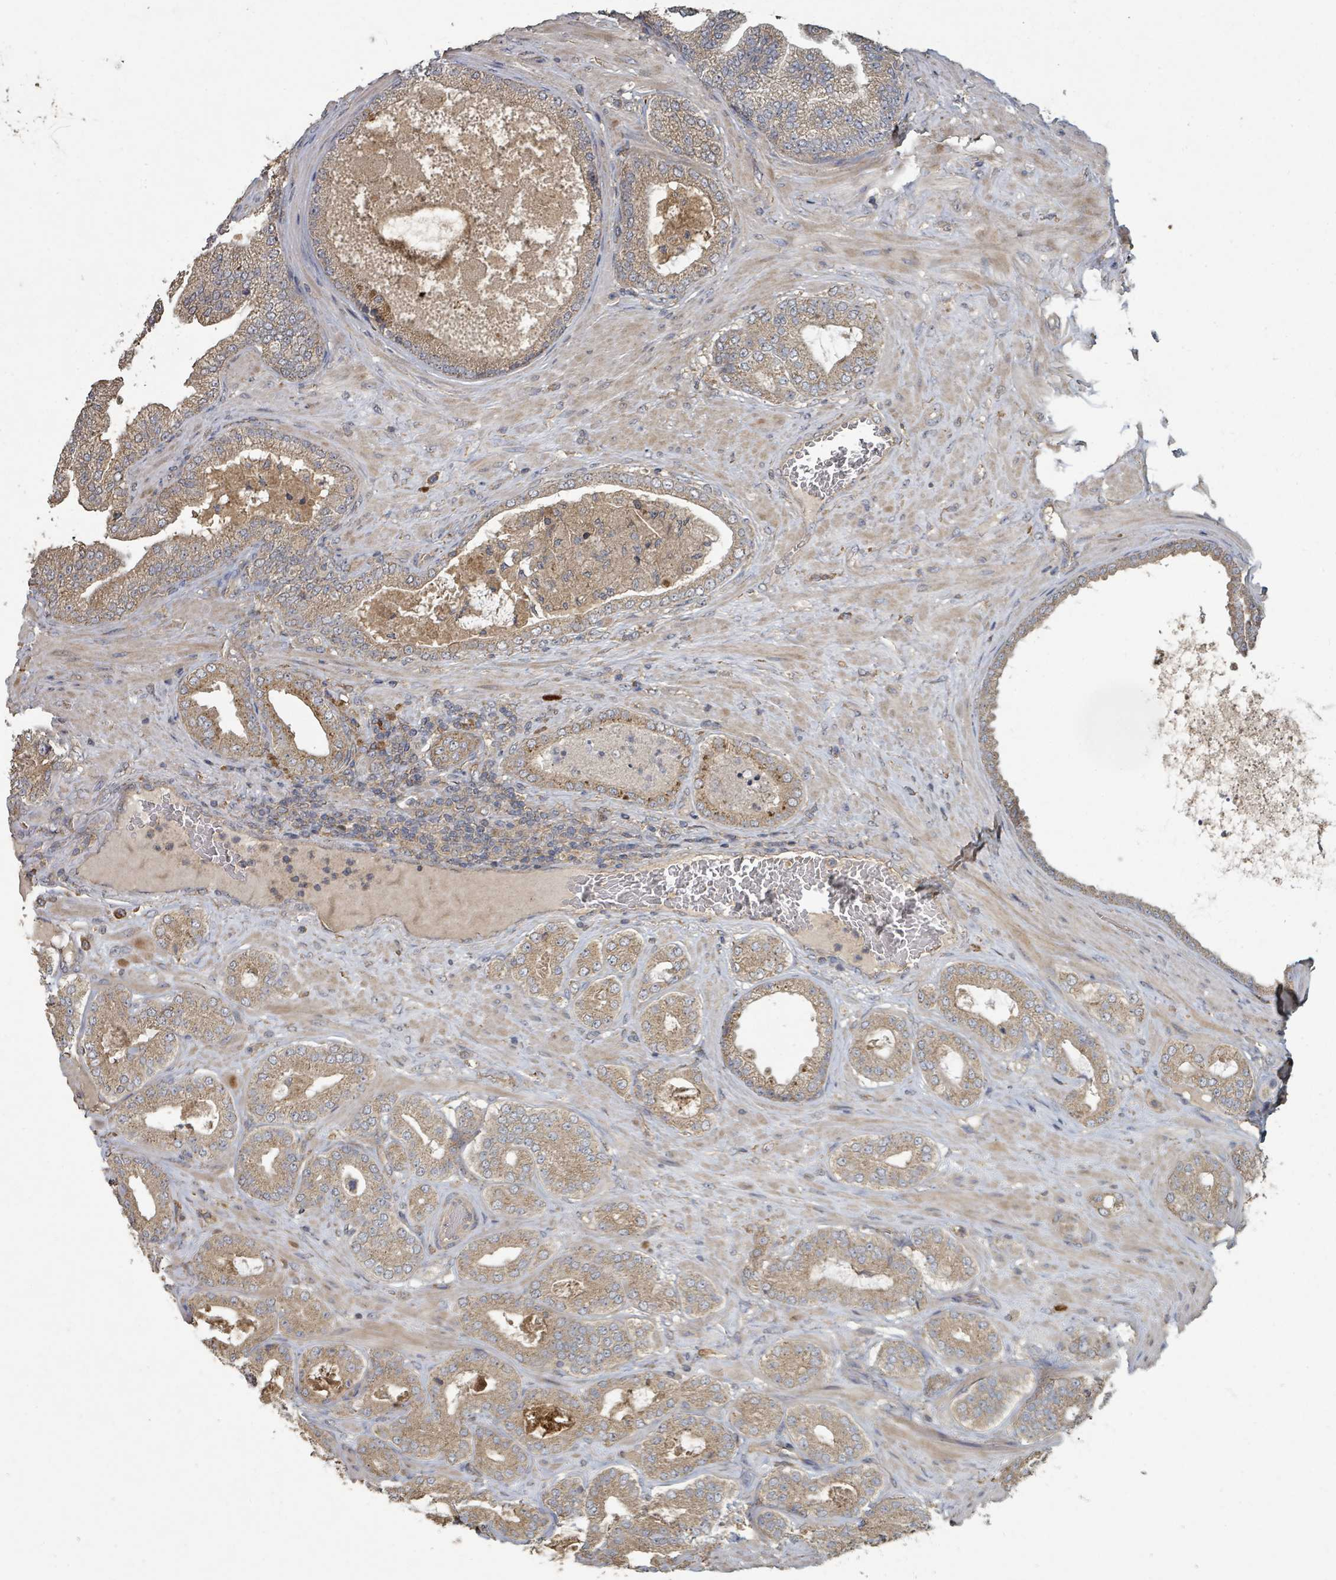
{"staining": {"intensity": "moderate", "quantity": ">75%", "location": "cytoplasmic/membranous"}, "tissue": "prostate cancer", "cell_type": "Tumor cells", "image_type": "cancer", "snomed": [{"axis": "morphology", "description": "Adenocarcinoma, Low grade"}, {"axis": "topography", "description": "Prostate"}], "caption": "Prostate low-grade adenocarcinoma stained for a protein reveals moderate cytoplasmic/membranous positivity in tumor cells. (DAB (3,3'-diaminobenzidine) IHC, brown staining for protein, blue staining for nuclei).", "gene": "WDFY1", "patient": {"sex": "male", "age": 63}}